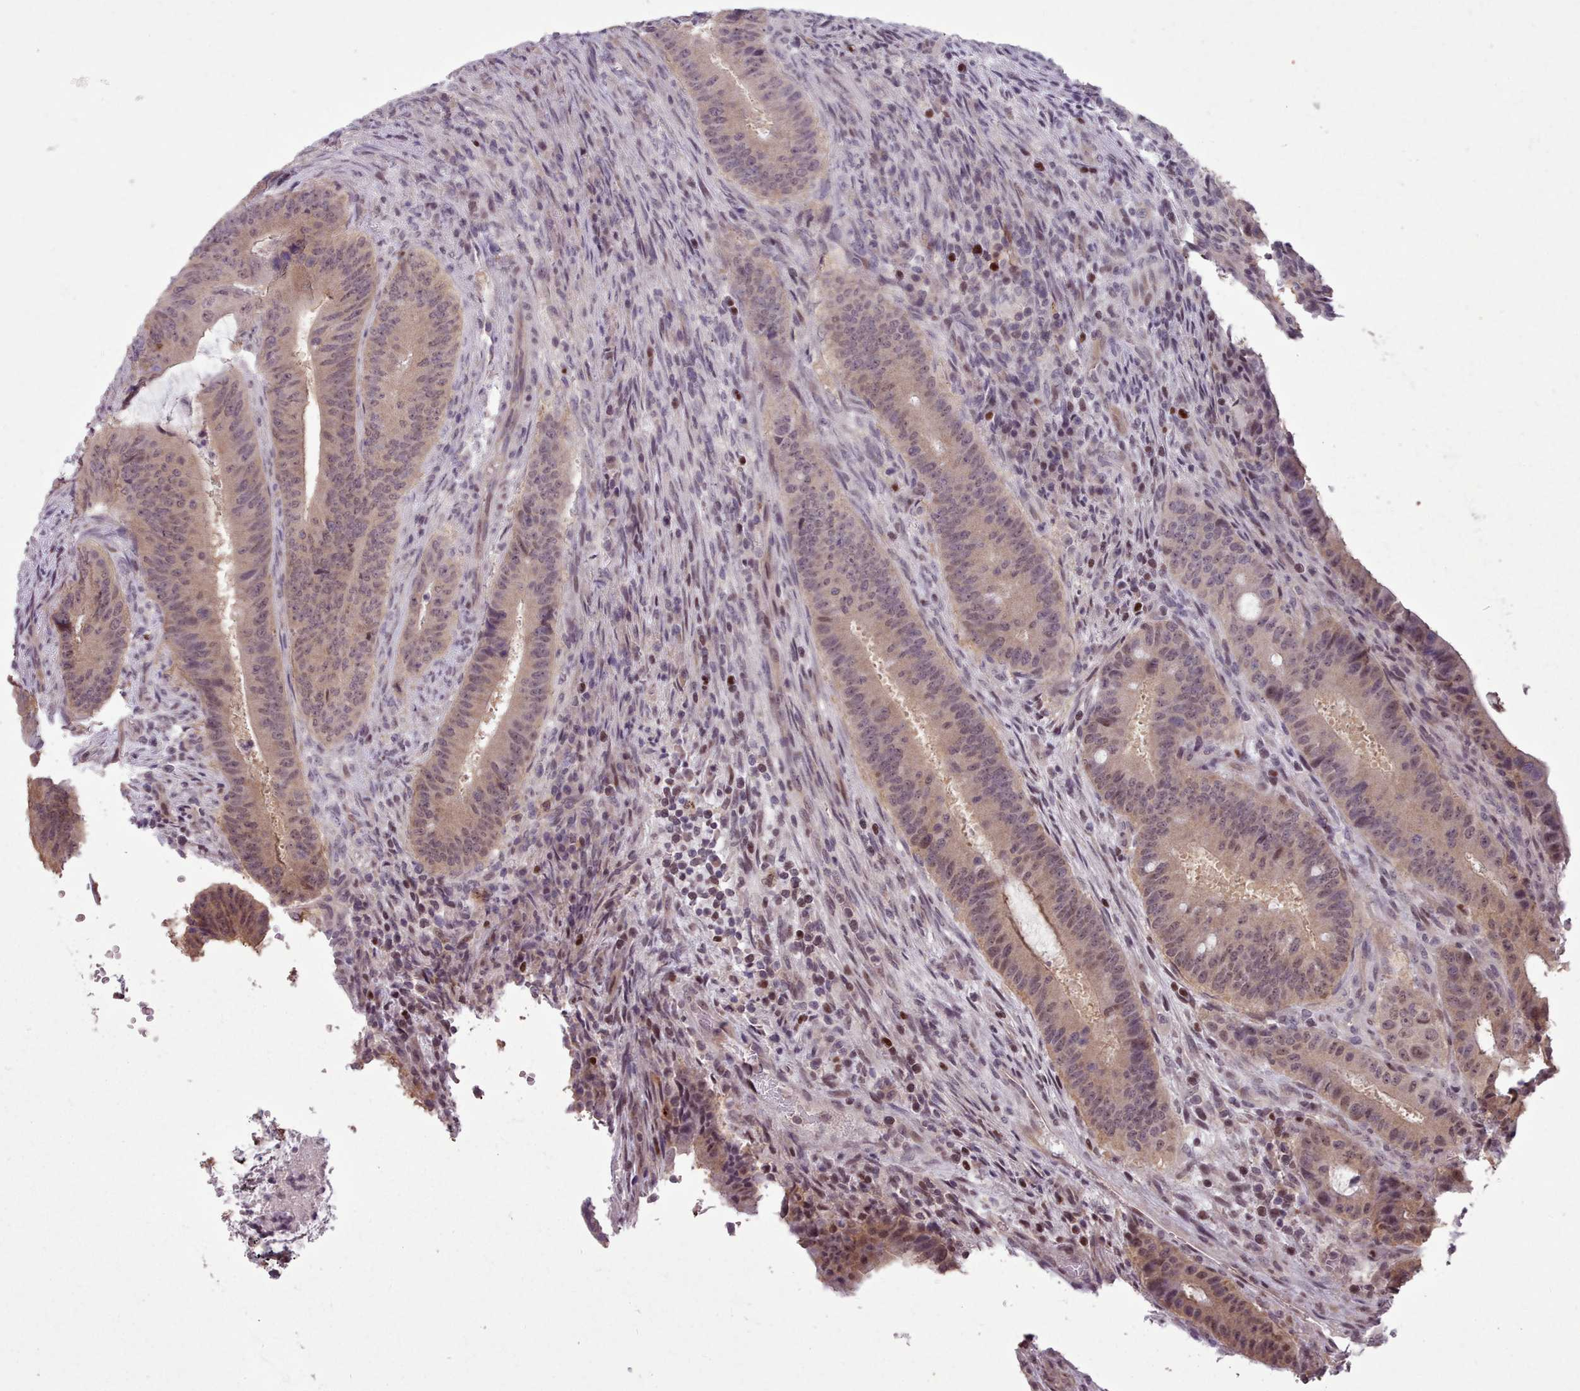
{"staining": {"intensity": "weak", "quantity": ">75%", "location": "cytoplasmic/membranous,nuclear"}, "tissue": "colorectal cancer", "cell_type": "Tumor cells", "image_type": "cancer", "snomed": [{"axis": "morphology", "description": "Adenocarcinoma, NOS"}, {"axis": "topography", "description": "Colon"}], "caption": "There is low levels of weak cytoplasmic/membranous and nuclear positivity in tumor cells of colorectal adenocarcinoma, as demonstrated by immunohistochemical staining (brown color).", "gene": "ENSA", "patient": {"sex": "female", "age": 43}}